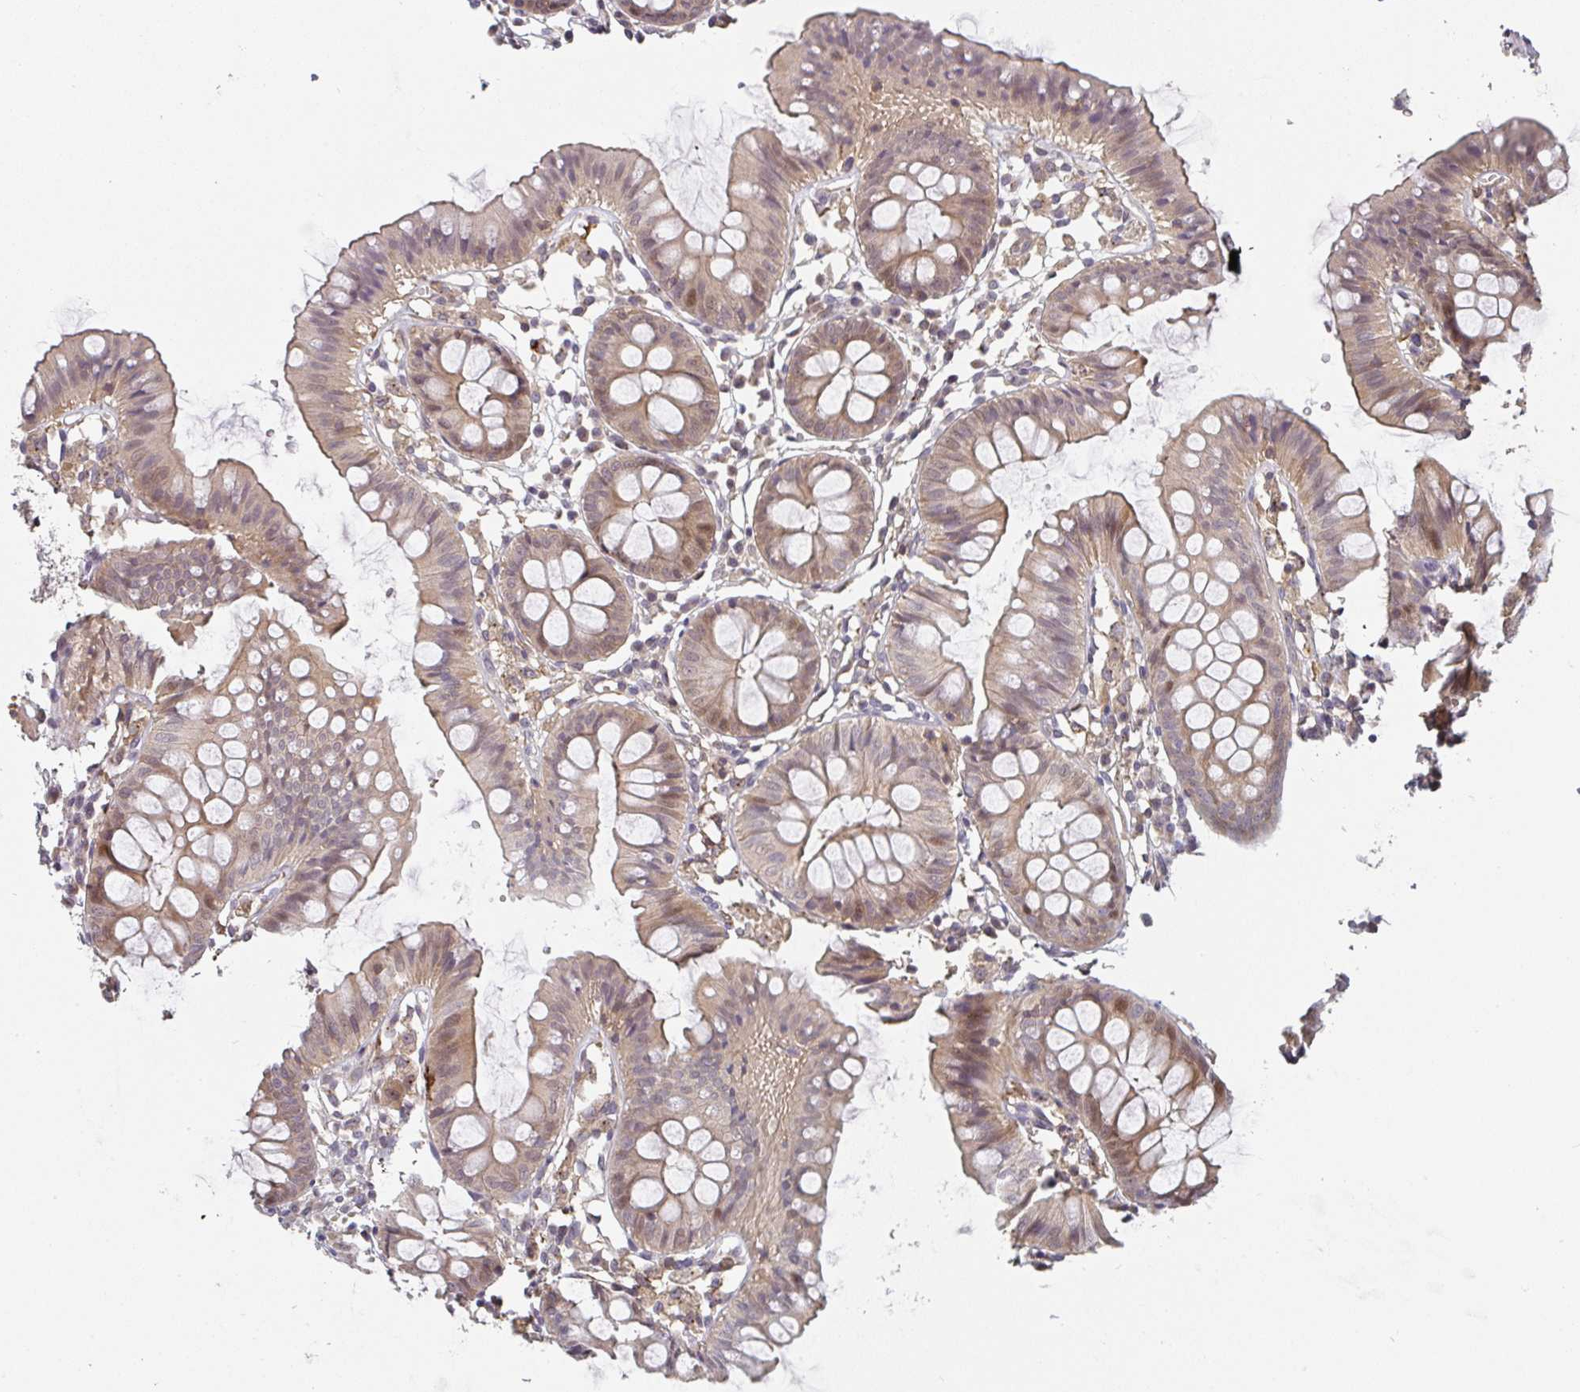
{"staining": {"intensity": "moderate", "quantity": ">75%", "location": "cytoplasmic/membranous"}, "tissue": "colon", "cell_type": "Endothelial cells", "image_type": "normal", "snomed": [{"axis": "morphology", "description": "Normal tissue, NOS"}, {"axis": "topography", "description": "Colon"}], "caption": "Colon stained with a brown dye reveals moderate cytoplasmic/membranous positive positivity in about >75% of endothelial cells.", "gene": "RANGRF", "patient": {"sex": "female", "age": 84}}